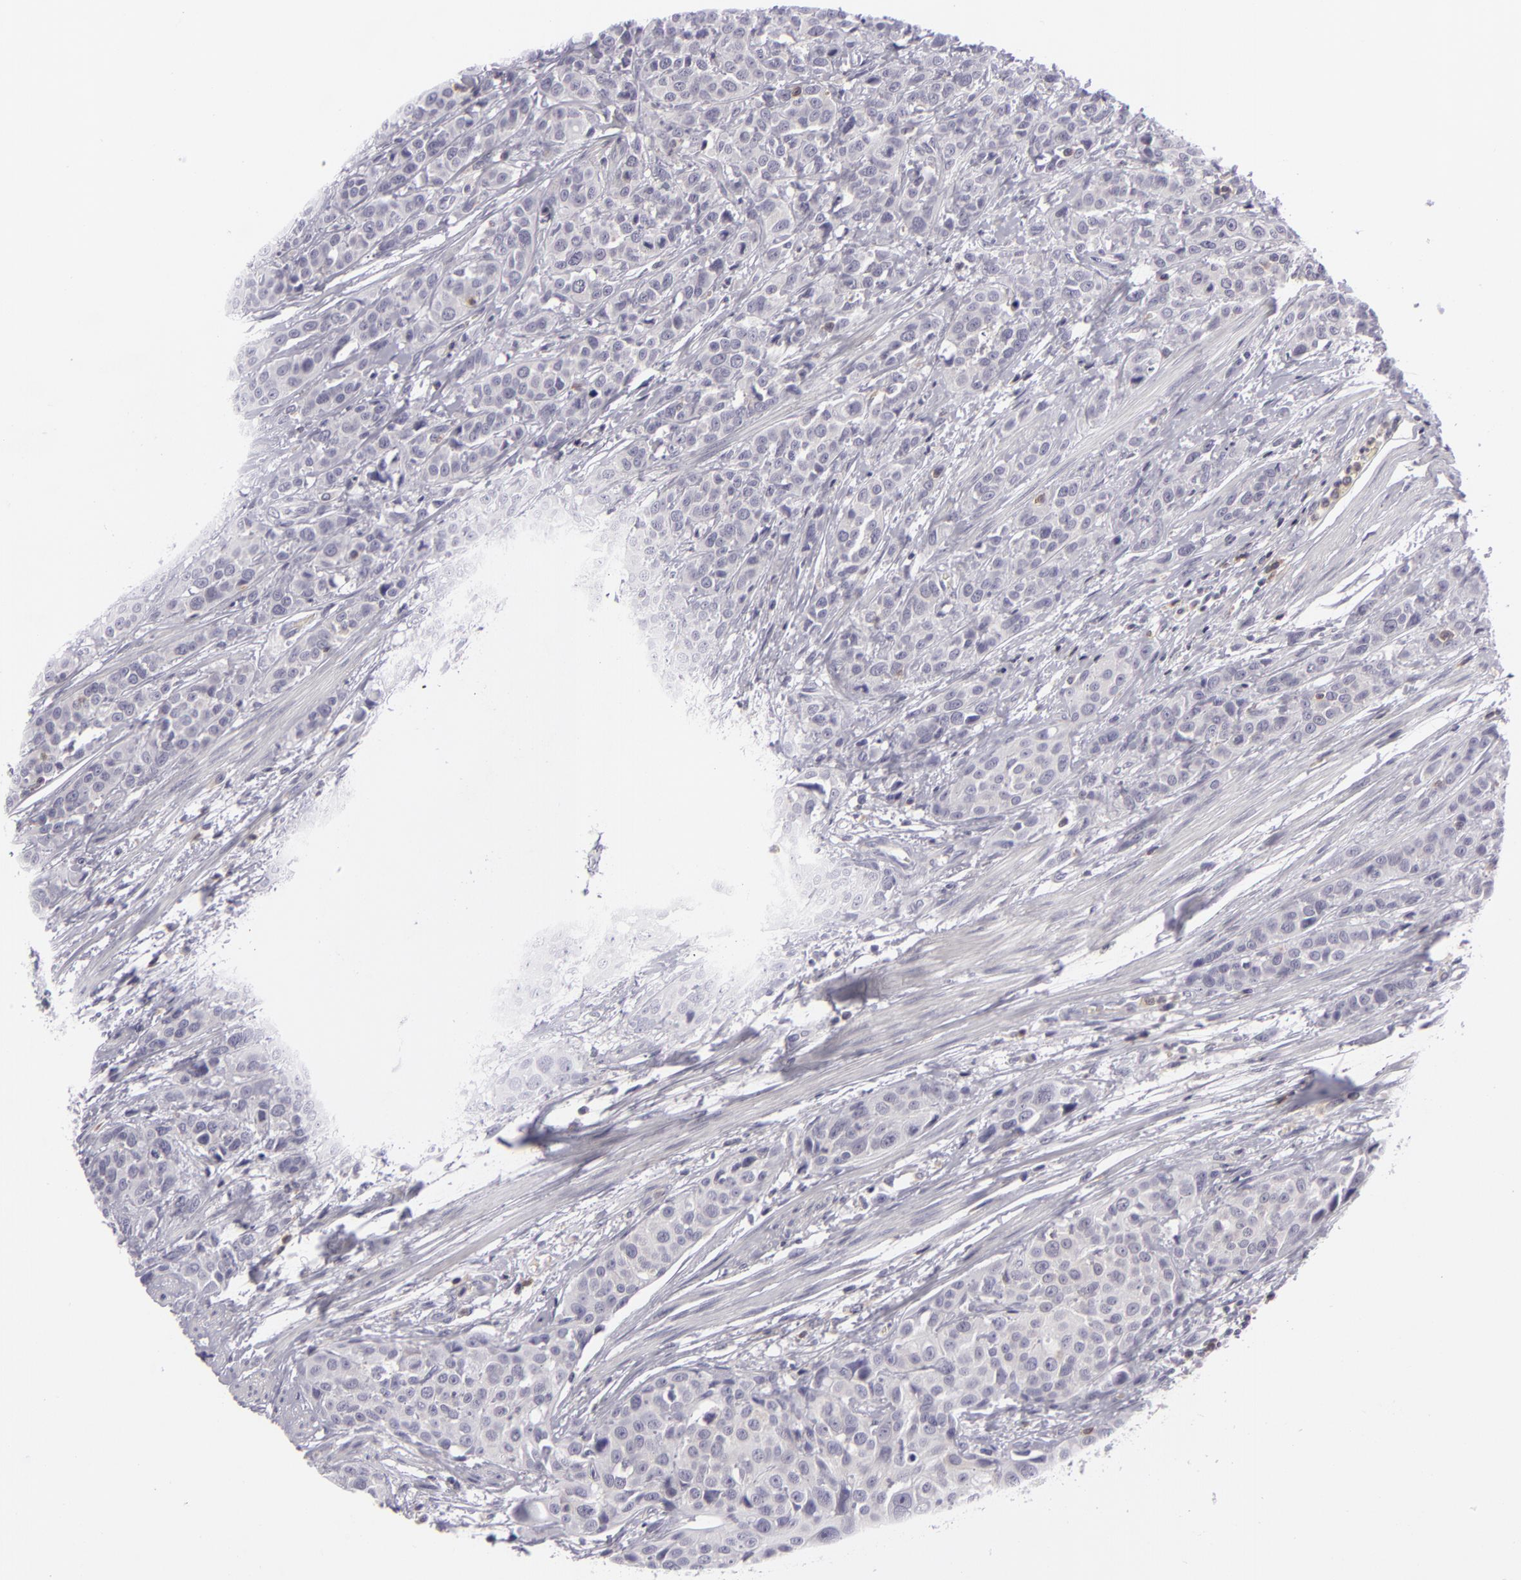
{"staining": {"intensity": "negative", "quantity": "none", "location": "none"}, "tissue": "urothelial cancer", "cell_type": "Tumor cells", "image_type": "cancer", "snomed": [{"axis": "morphology", "description": "Urothelial carcinoma, High grade"}, {"axis": "topography", "description": "Urinary bladder"}], "caption": "Tumor cells are negative for brown protein staining in urothelial cancer.", "gene": "KCNAB2", "patient": {"sex": "male", "age": 56}}